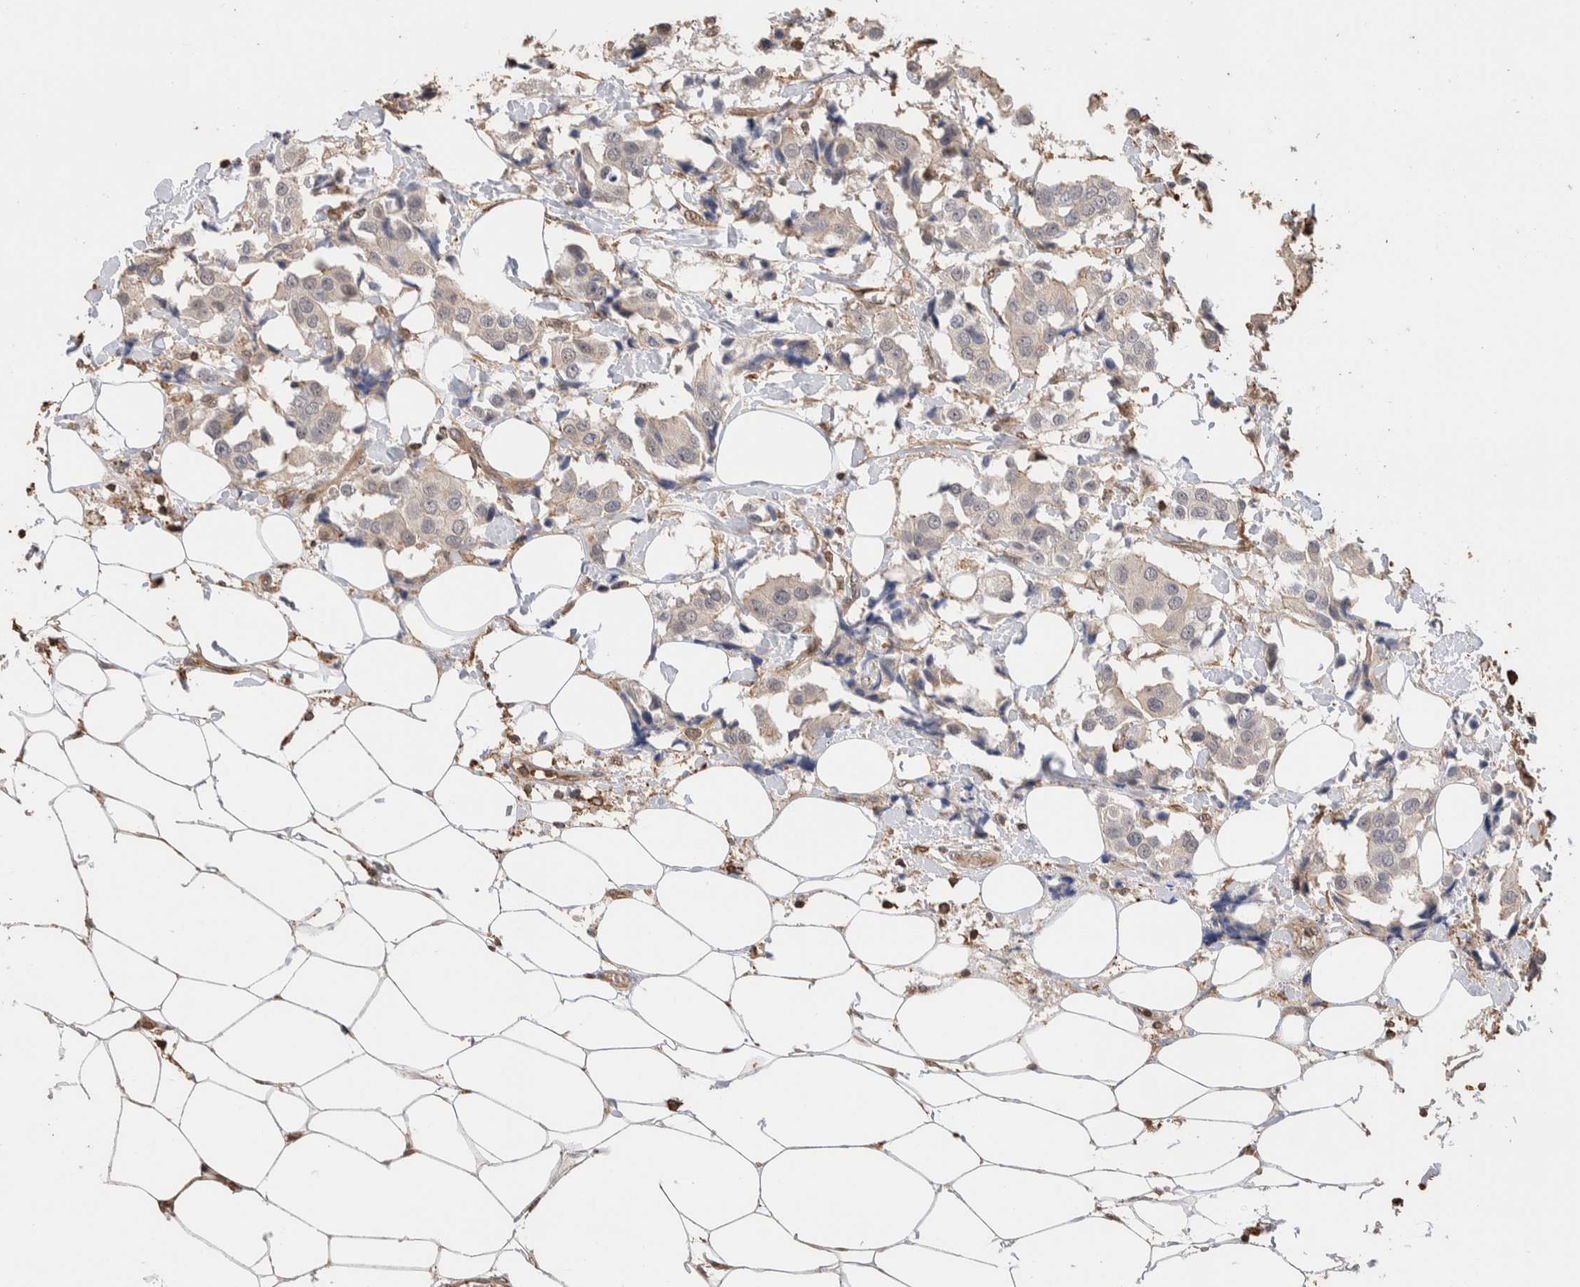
{"staining": {"intensity": "weak", "quantity": "<25%", "location": "cytoplasmic/membranous"}, "tissue": "breast cancer", "cell_type": "Tumor cells", "image_type": "cancer", "snomed": [{"axis": "morphology", "description": "Normal tissue, NOS"}, {"axis": "morphology", "description": "Duct carcinoma"}, {"axis": "topography", "description": "Breast"}], "caption": "An image of human breast infiltrating ductal carcinoma is negative for staining in tumor cells. The staining was performed using DAB (3,3'-diaminobenzidine) to visualize the protein expression in brown, while the nuclei were stained in blue with hematoxylin (Magnification: 20x).", "gene": "ZNF704", "patient": {"sex": "female", "age": 39}}